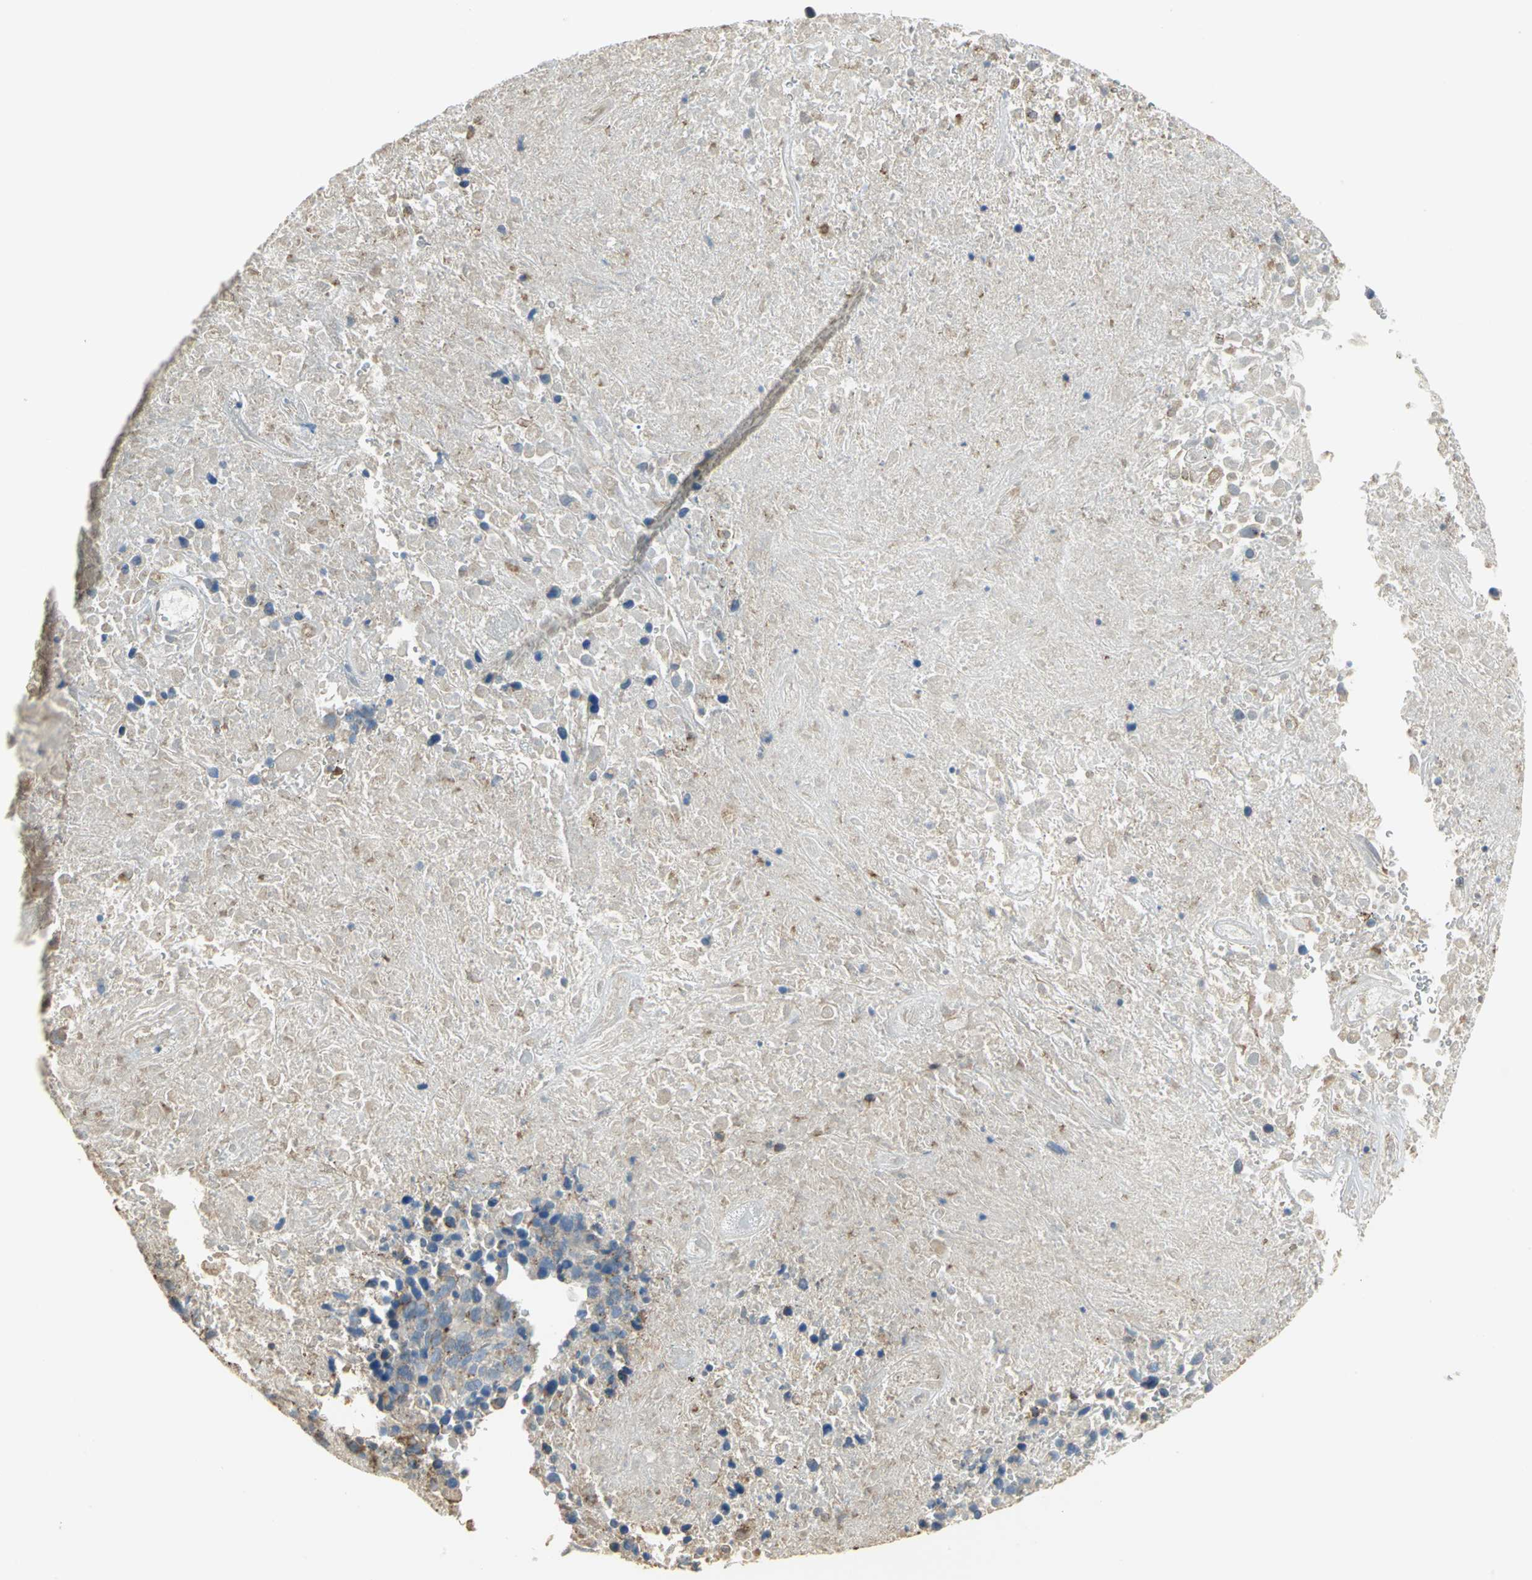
{"staining": {"intensity": "negative", "quantity": "none", "location": "none"}, "tissue": "melanoma", "cell_type": "Tumor cells", "image_type": "cancer", "snomed": [{"axis": "morphology", "description": "Malignant melanoma, Metastatic site"}, {"axis": "topography", "description": "Cerebral cortex"}], "caption": "Melanoma stained for a protein using immunohistochemistry shows no expression tumor cells.", "gene": "DIAPH2", "patient": {"sex": "female", "age": 52}}